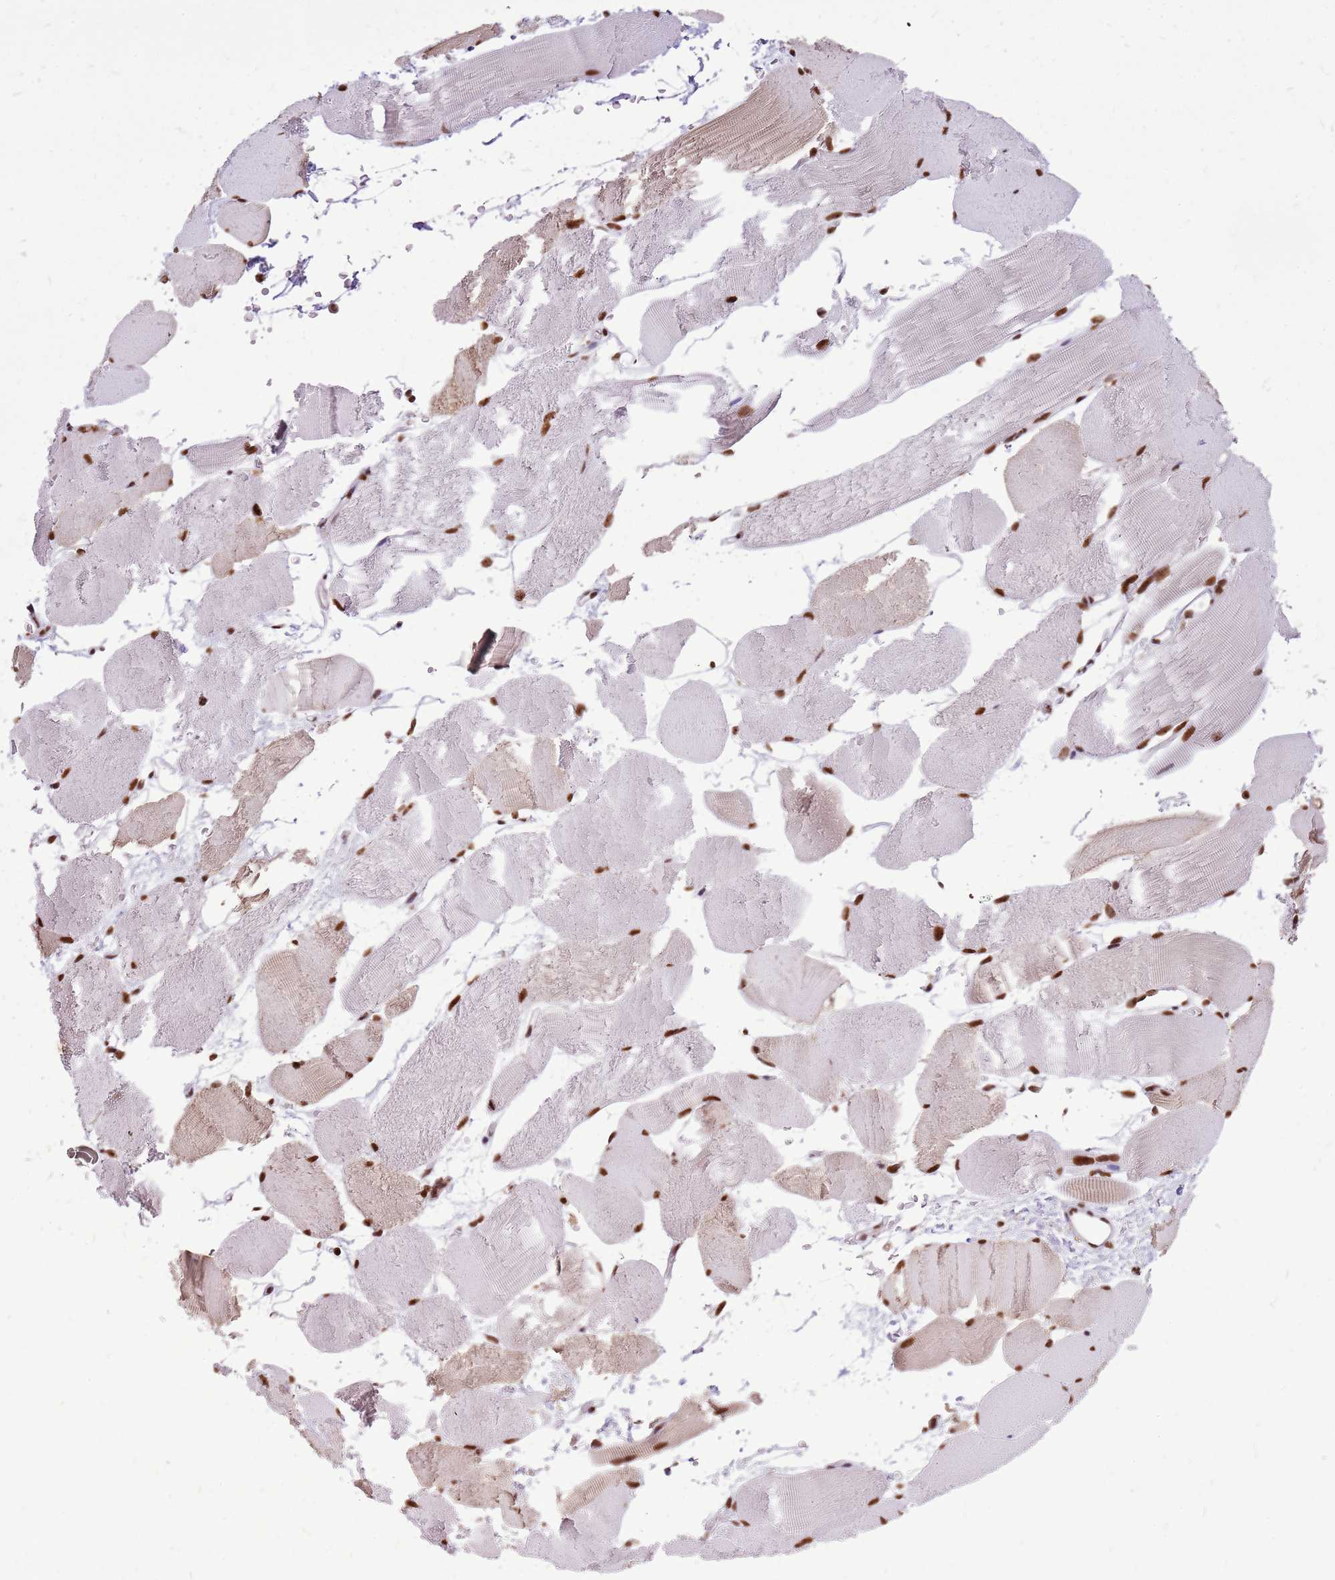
{"staining": {"intensity": "strong", "quantity": ">75%", "location": "nuclear"}, "tissue": "skeletal muscle", "cell_type": "Myocytes", "image_type": "normal", "snomed": [{"axis": "morphology", "description": "Normal tissue, NOS"}, {"axis": "topography", "description": "Skeletal muscle"}, {"axis": "topography", "description": "Parathyroid gland"}], "caption": "Immunohistochemistry (IHC) of unremarkable skeletal muscle exhibits high levels of strong nuclear positivity in about >75% of myocytes.", "gene": "WASHC4", "patient": {"sex": "female", "age": 37}}